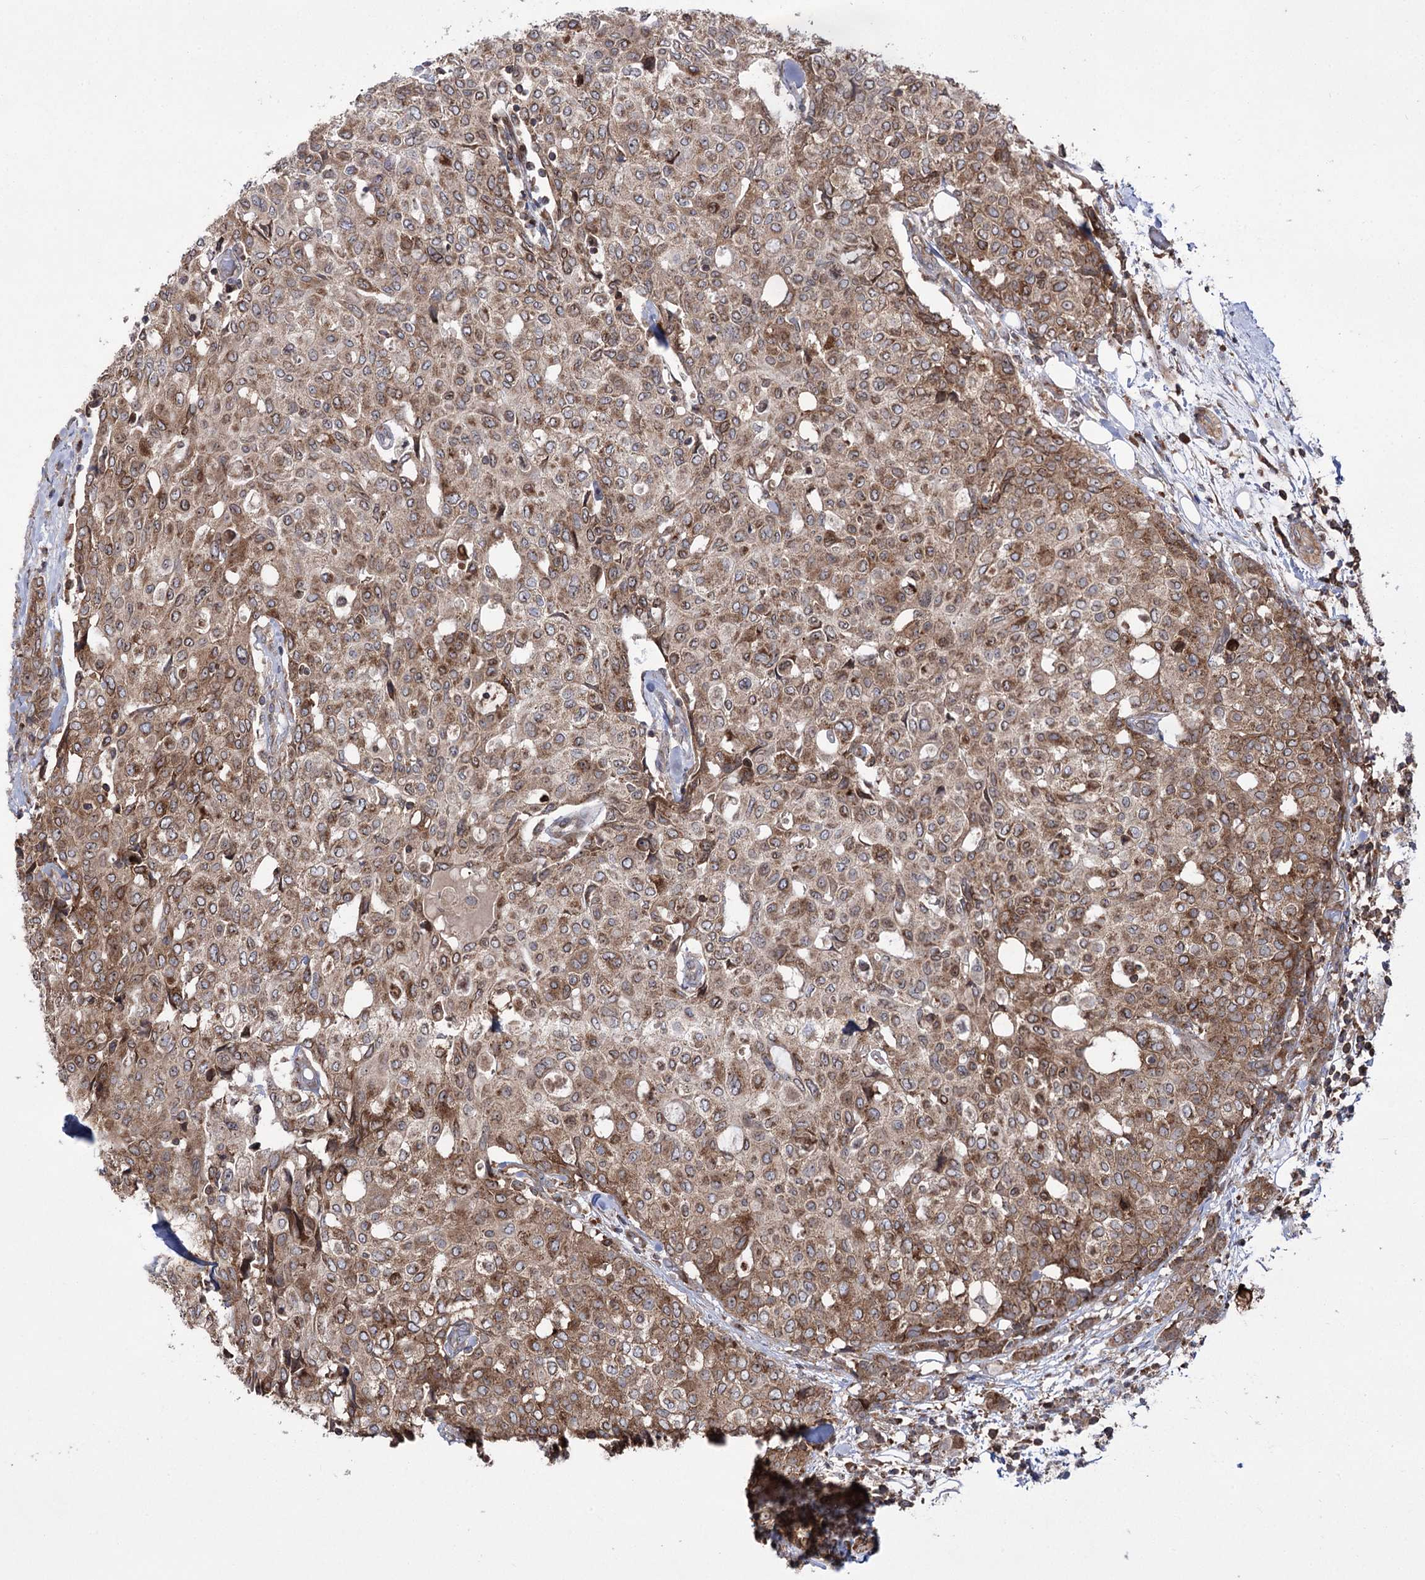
{"staining": {"intensity": "moderate", "quantity": ">75%", "location": "cytoplasmic/membranous"}, "tissue": "breast cancer", "cell_type": "Tumor cells", "image_type": "cancer", "snomed": [{"axis": "morphology", "description": "Lobular carcinoma"}, {"axis": "topography", "description": "Breast"}], "caption": "Breast lobular carcinoma was stained to show a protein in brown. There is medium levels of moderate cytoplasmic/membranous positivity in about >75% of tumor cells.", "gene": "ZNF622", "patient": {"sex": "female", "age": 51}}